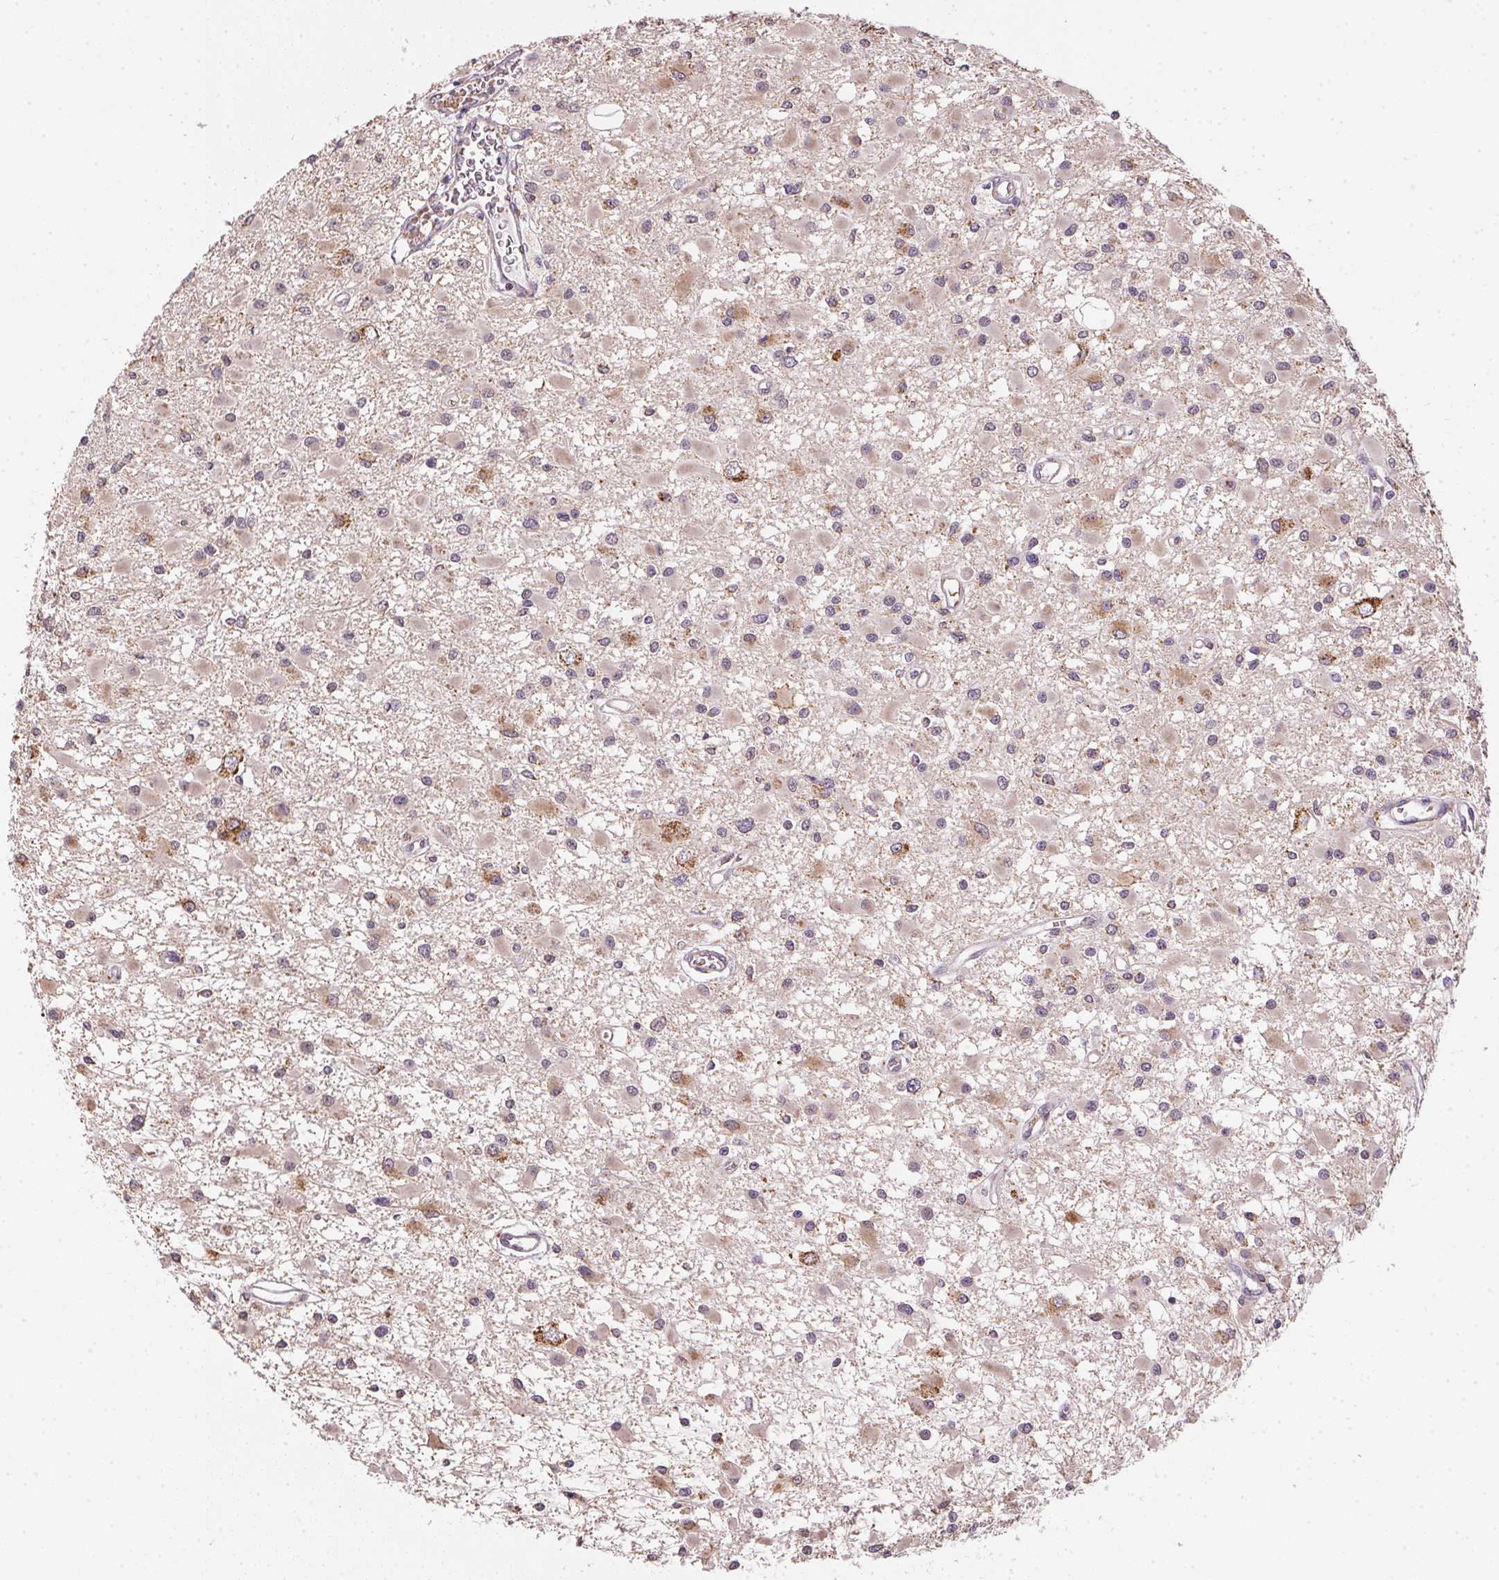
{"staining": {"intensity": "weak", "quantity": "25%-75%", "location": "cytoplasmic/membranous"}, "tissue": "glioma", "cell_type": "Tumor cells", "image_type": "cancer", "snomed": [{"axis": "morphology", "description": "Glioma, malignant, High grade"}, {"axis": "topography", "description": "Brain"}], "caption": "Malignant glioma (high-grade) stained for a protein shows weak cytoplasmic/membranous positivity in tumor cells.", "gene": "METTL13", "patient": {"sex": "male", "age": 54}}